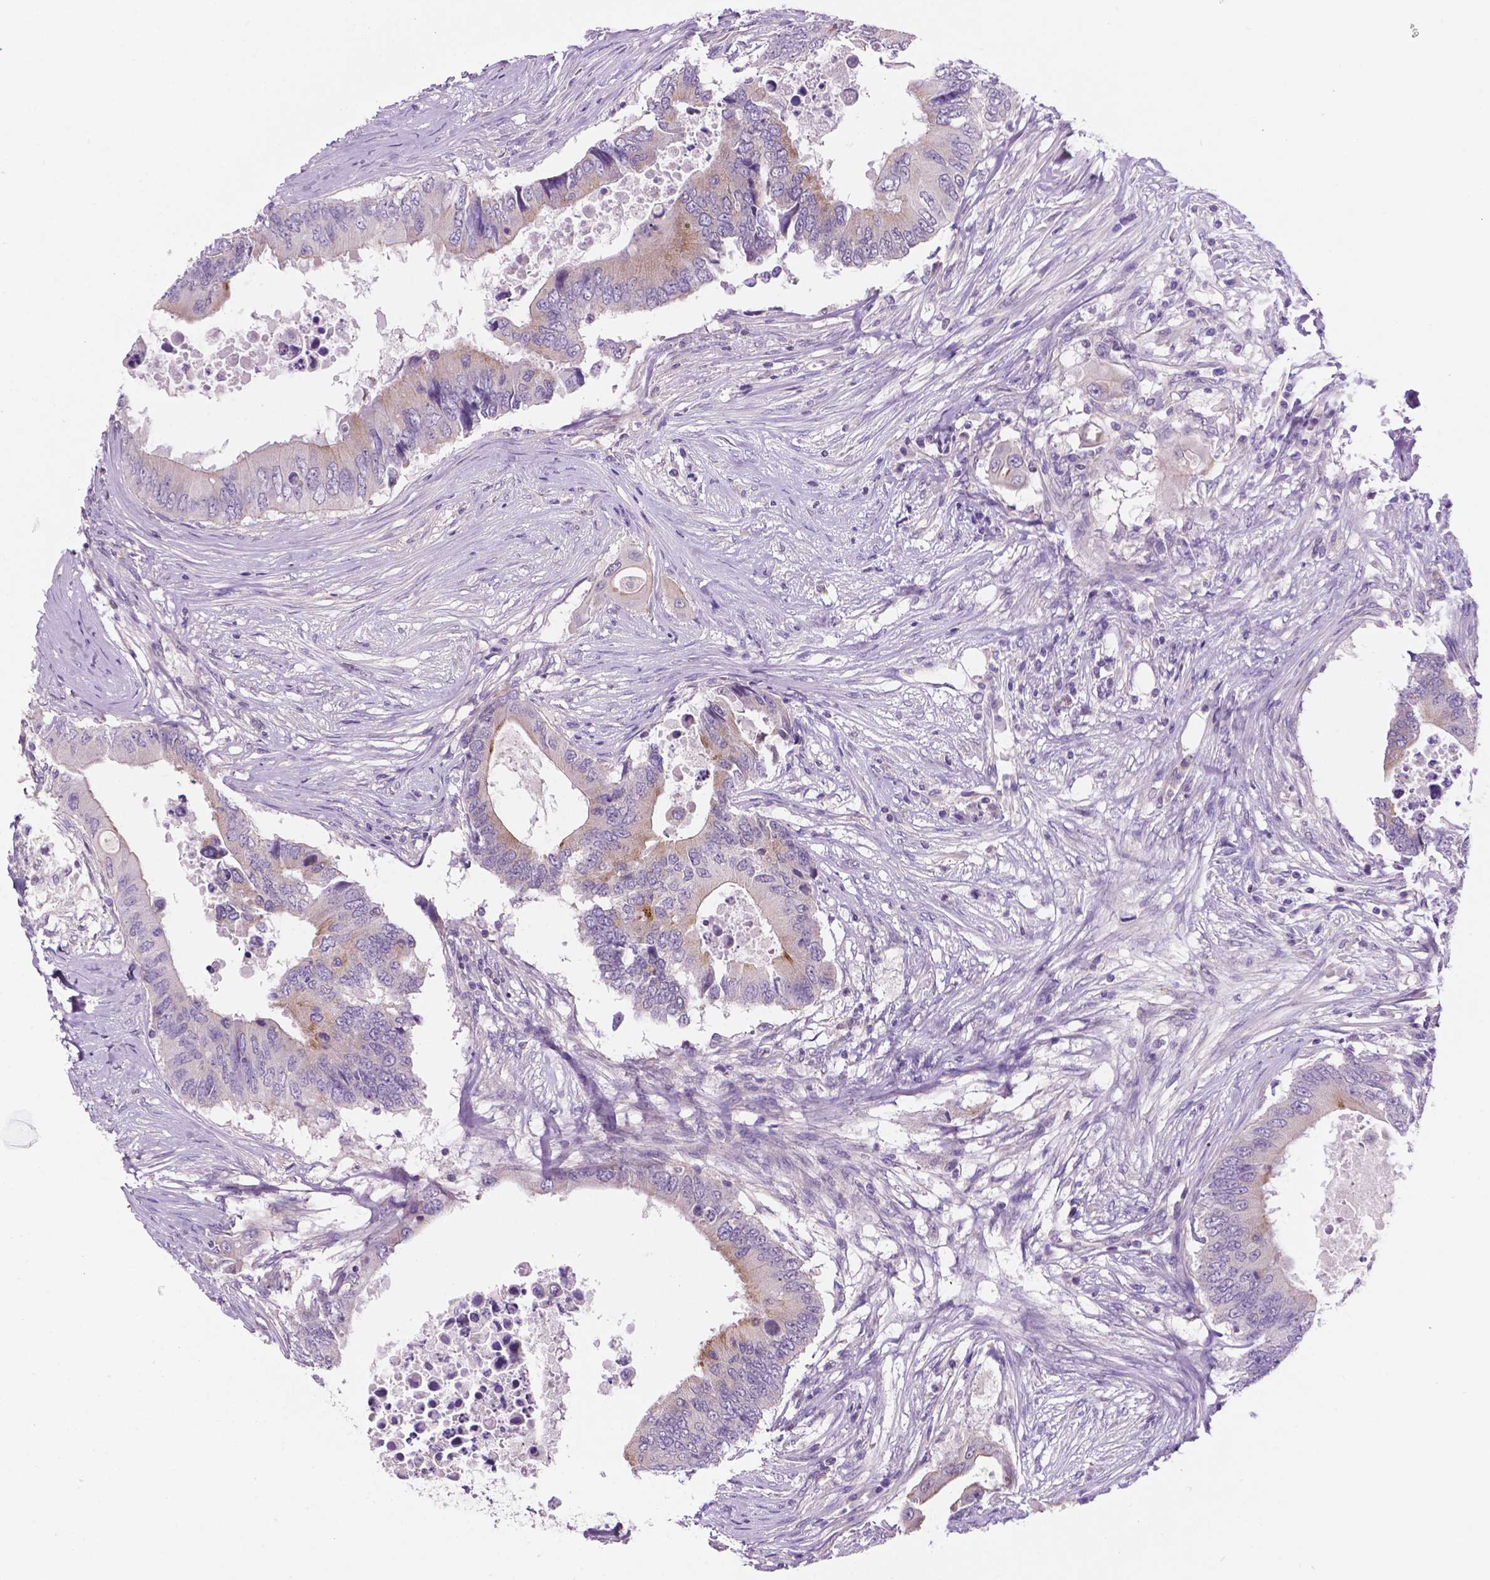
{"staining": {"intensity": "weak", "quantity": "<25%", "location": "cytoplasmic/membranous"}, "tissue": "colorectal cancer", "cell_type": "Tumor cells", "image_type": "cancer", "snomed": [{"axis": "morphology", "description": "Adenocarcinoma, NOS"}, {"axis": "topography", "description": "Colon"}], "caption": "Colorectal cancer (adenocarcinoma) stained for a protein using immunohistochemistry (IHC) exhibits no positivity tumor cells.", "gene": "FAM50B", "patient": {"sex": "male", "age": 71}}